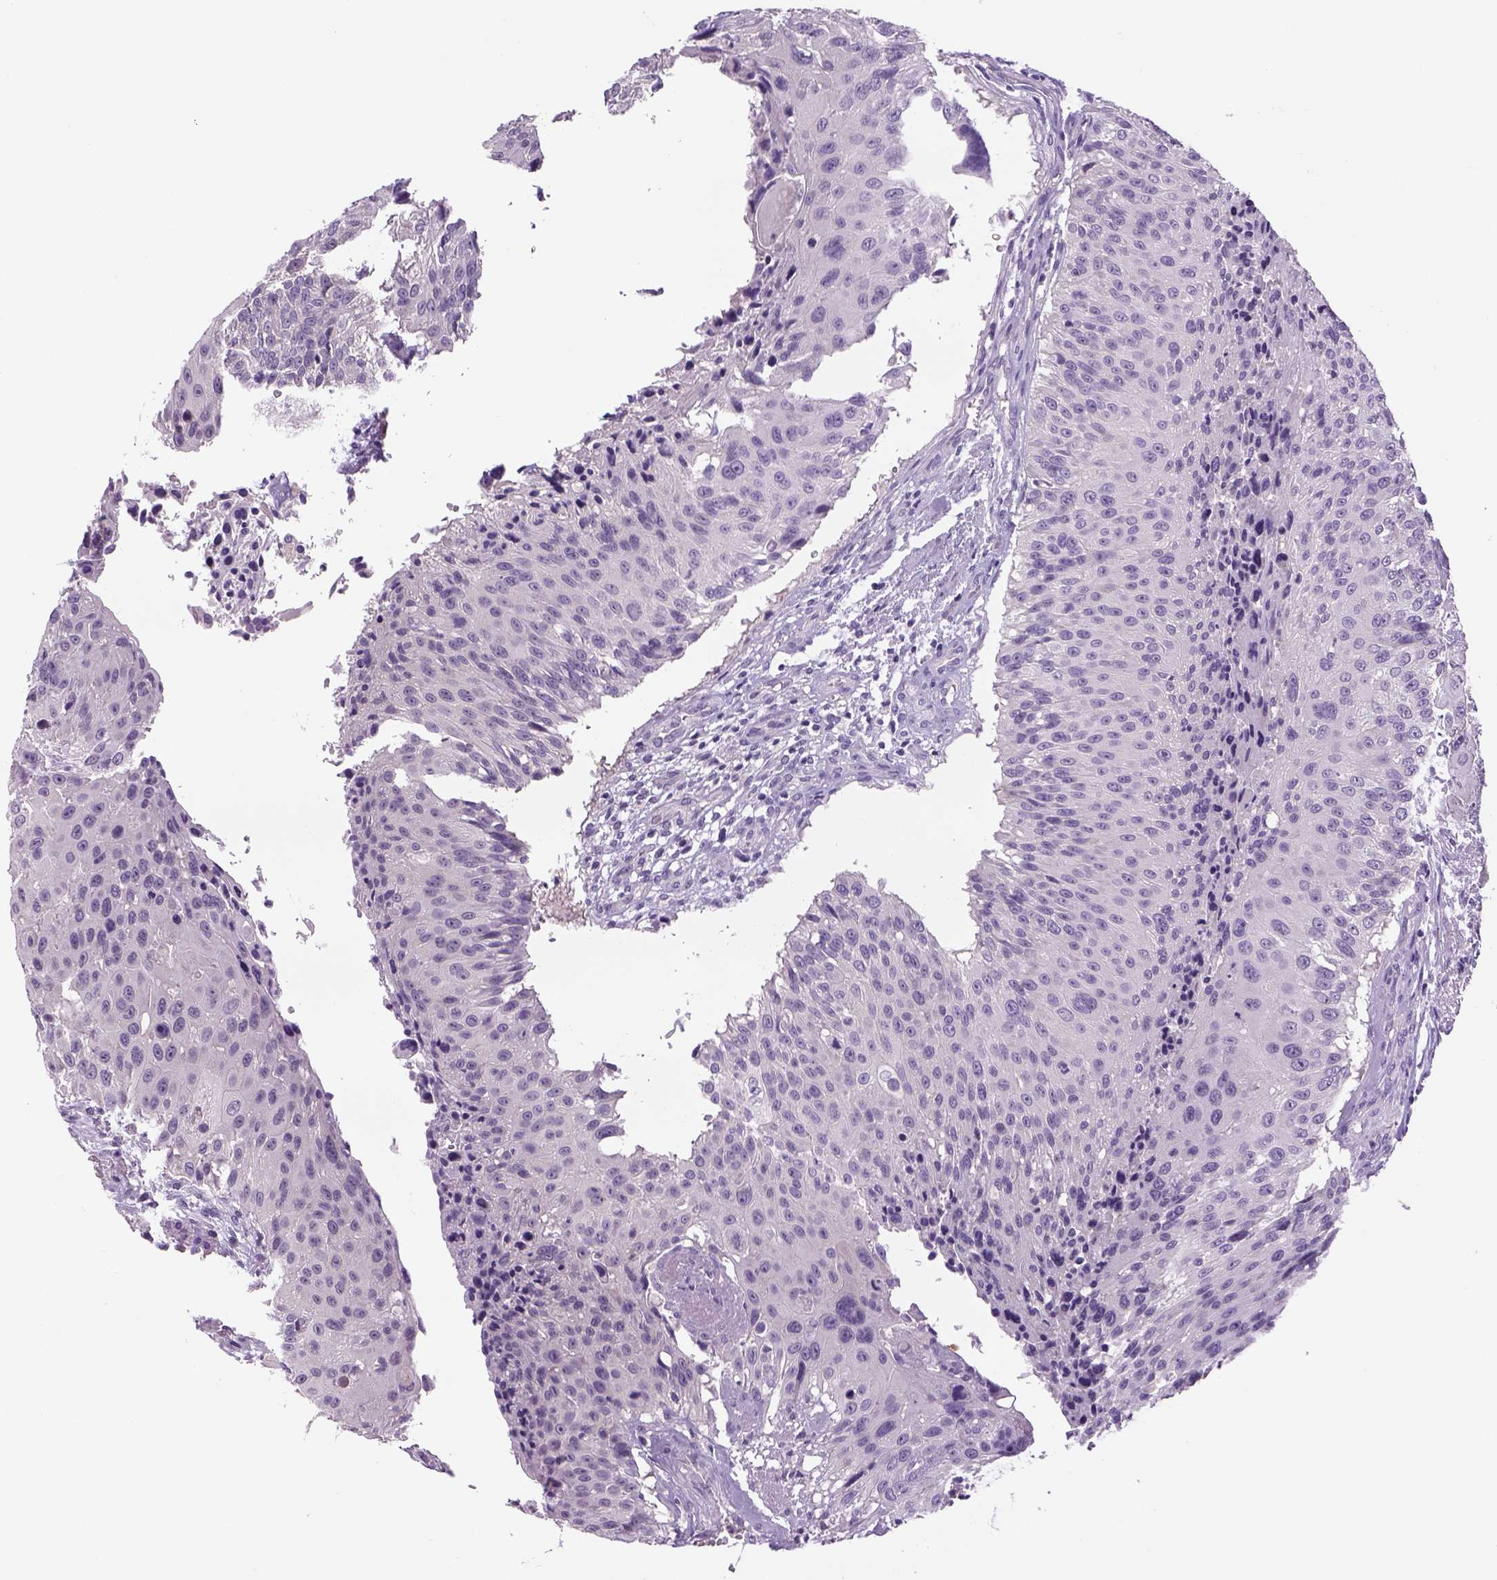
{"staining": {"intensity": "negative", "quantity": "none", "location": "none"}, "tissue": "urothelial cancer", "cell_type": "Tumor cells", "image_type": "cancer", "snomed": [{"axis": "morphology", "description": "Urothelial carcinoma, NOS"}, {"axis": "topography", "description": "Urinary bladder"}], "caption": "Transitional cell carcinoma stained for a protein using IHC reveals no expression tumor cells.", "gene": "DBH", "patient": {"sex": "male", "age": 55}}